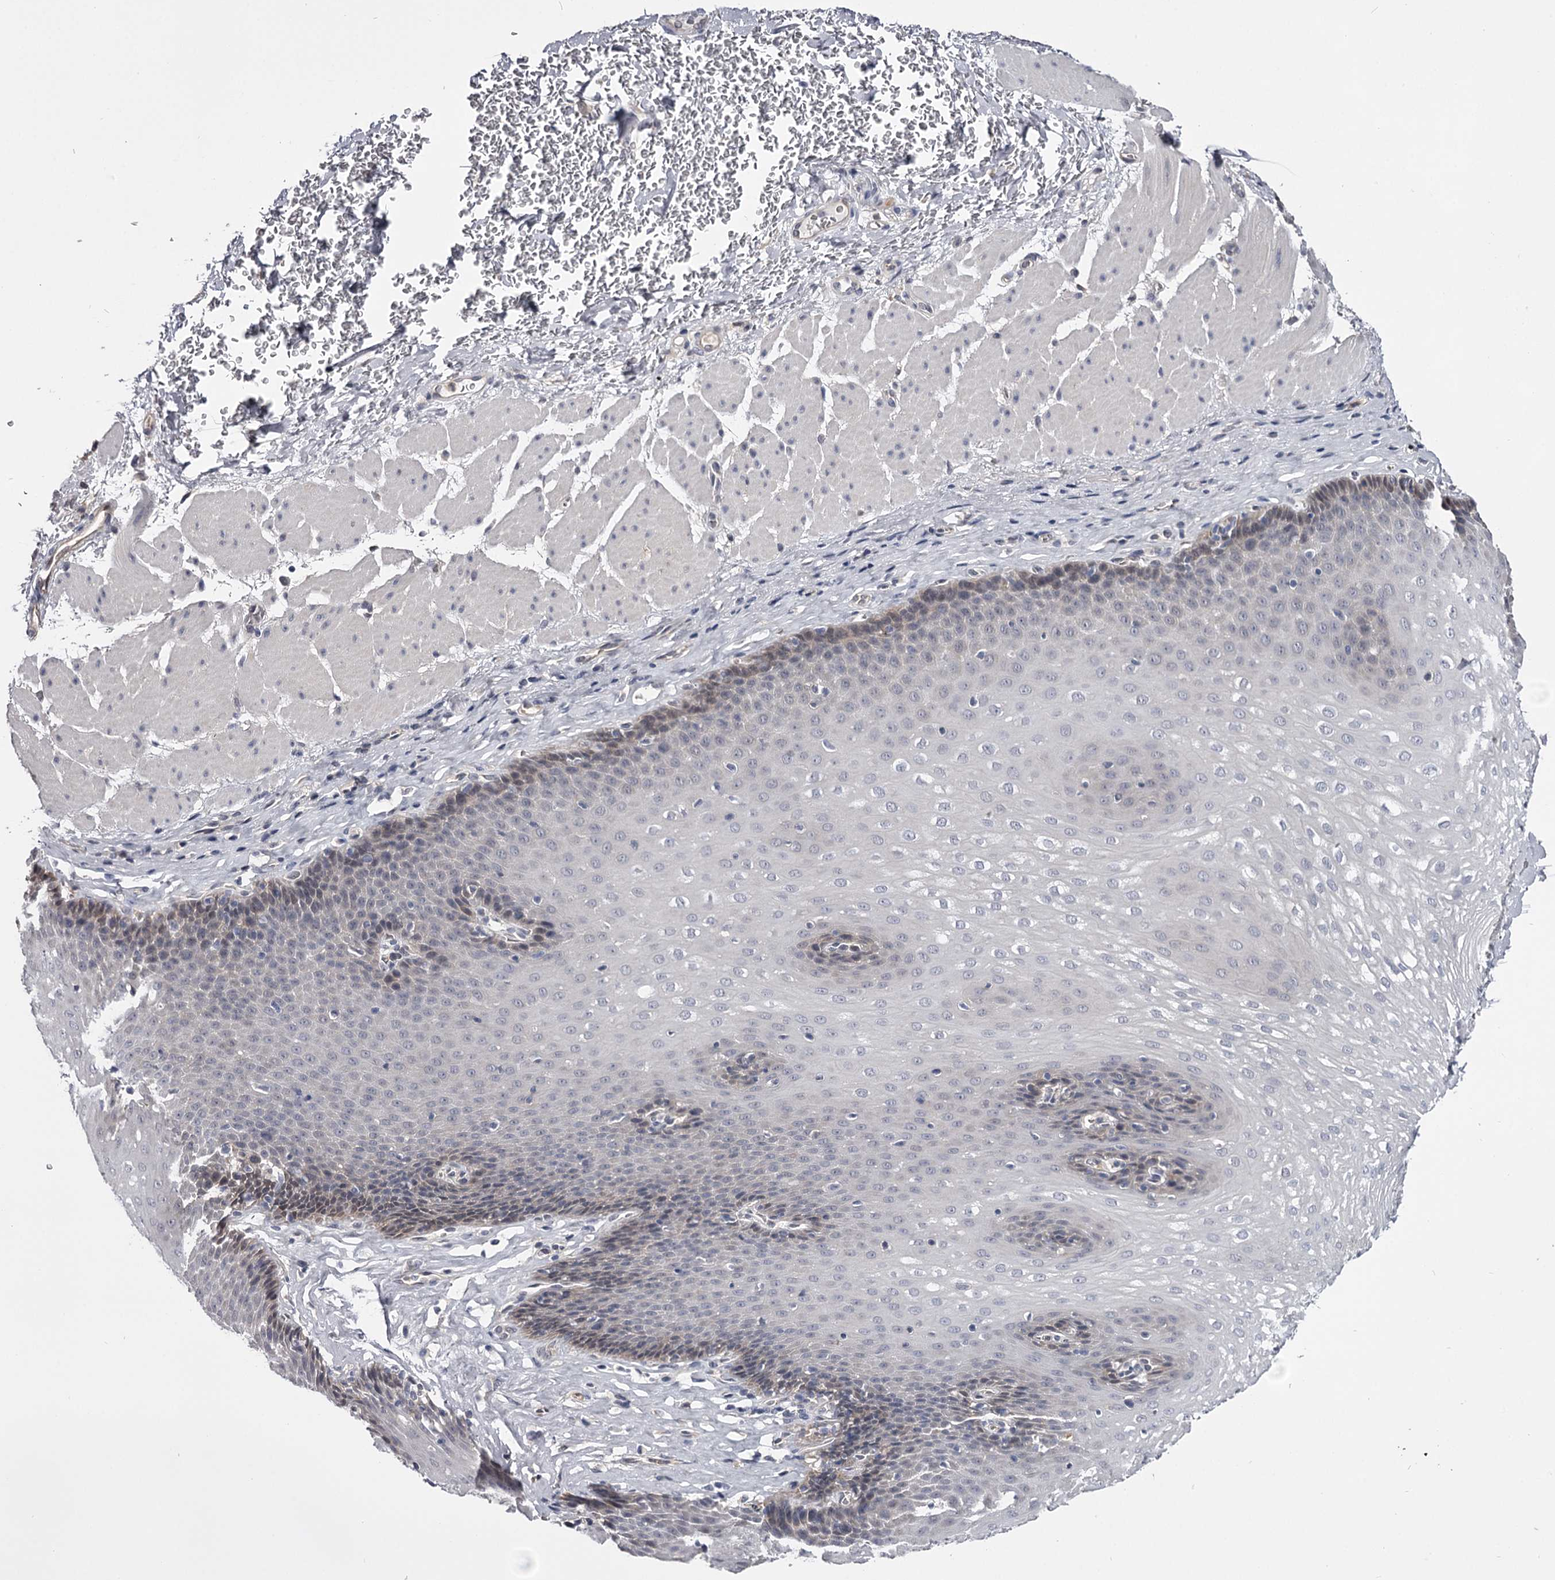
{"staining": {"intensity": "weak", "quantity": "<25%", "location": "cytoplasmic/membranous"}, "tissue": "esophagus", "cell_type": "Squamous epithelial cells", "image_type": "normal", "snomed": [{"axis": "morphology", "description": "Normal tissue, NOS"}, {"axis": "topography", "description": "Esophagus"}], "caption": "This photomicrograph is of benign esophagus stained with immunohistochemistry (IHC) to label a protein in brown with the nuclei are counter-stained blue. There is no staining in squamous epithelial cells. (DAB immunohistochemistry (IHC), high magnification).", "gene": "GSTO1", "patient": {"sex": "female", "age": 66}}